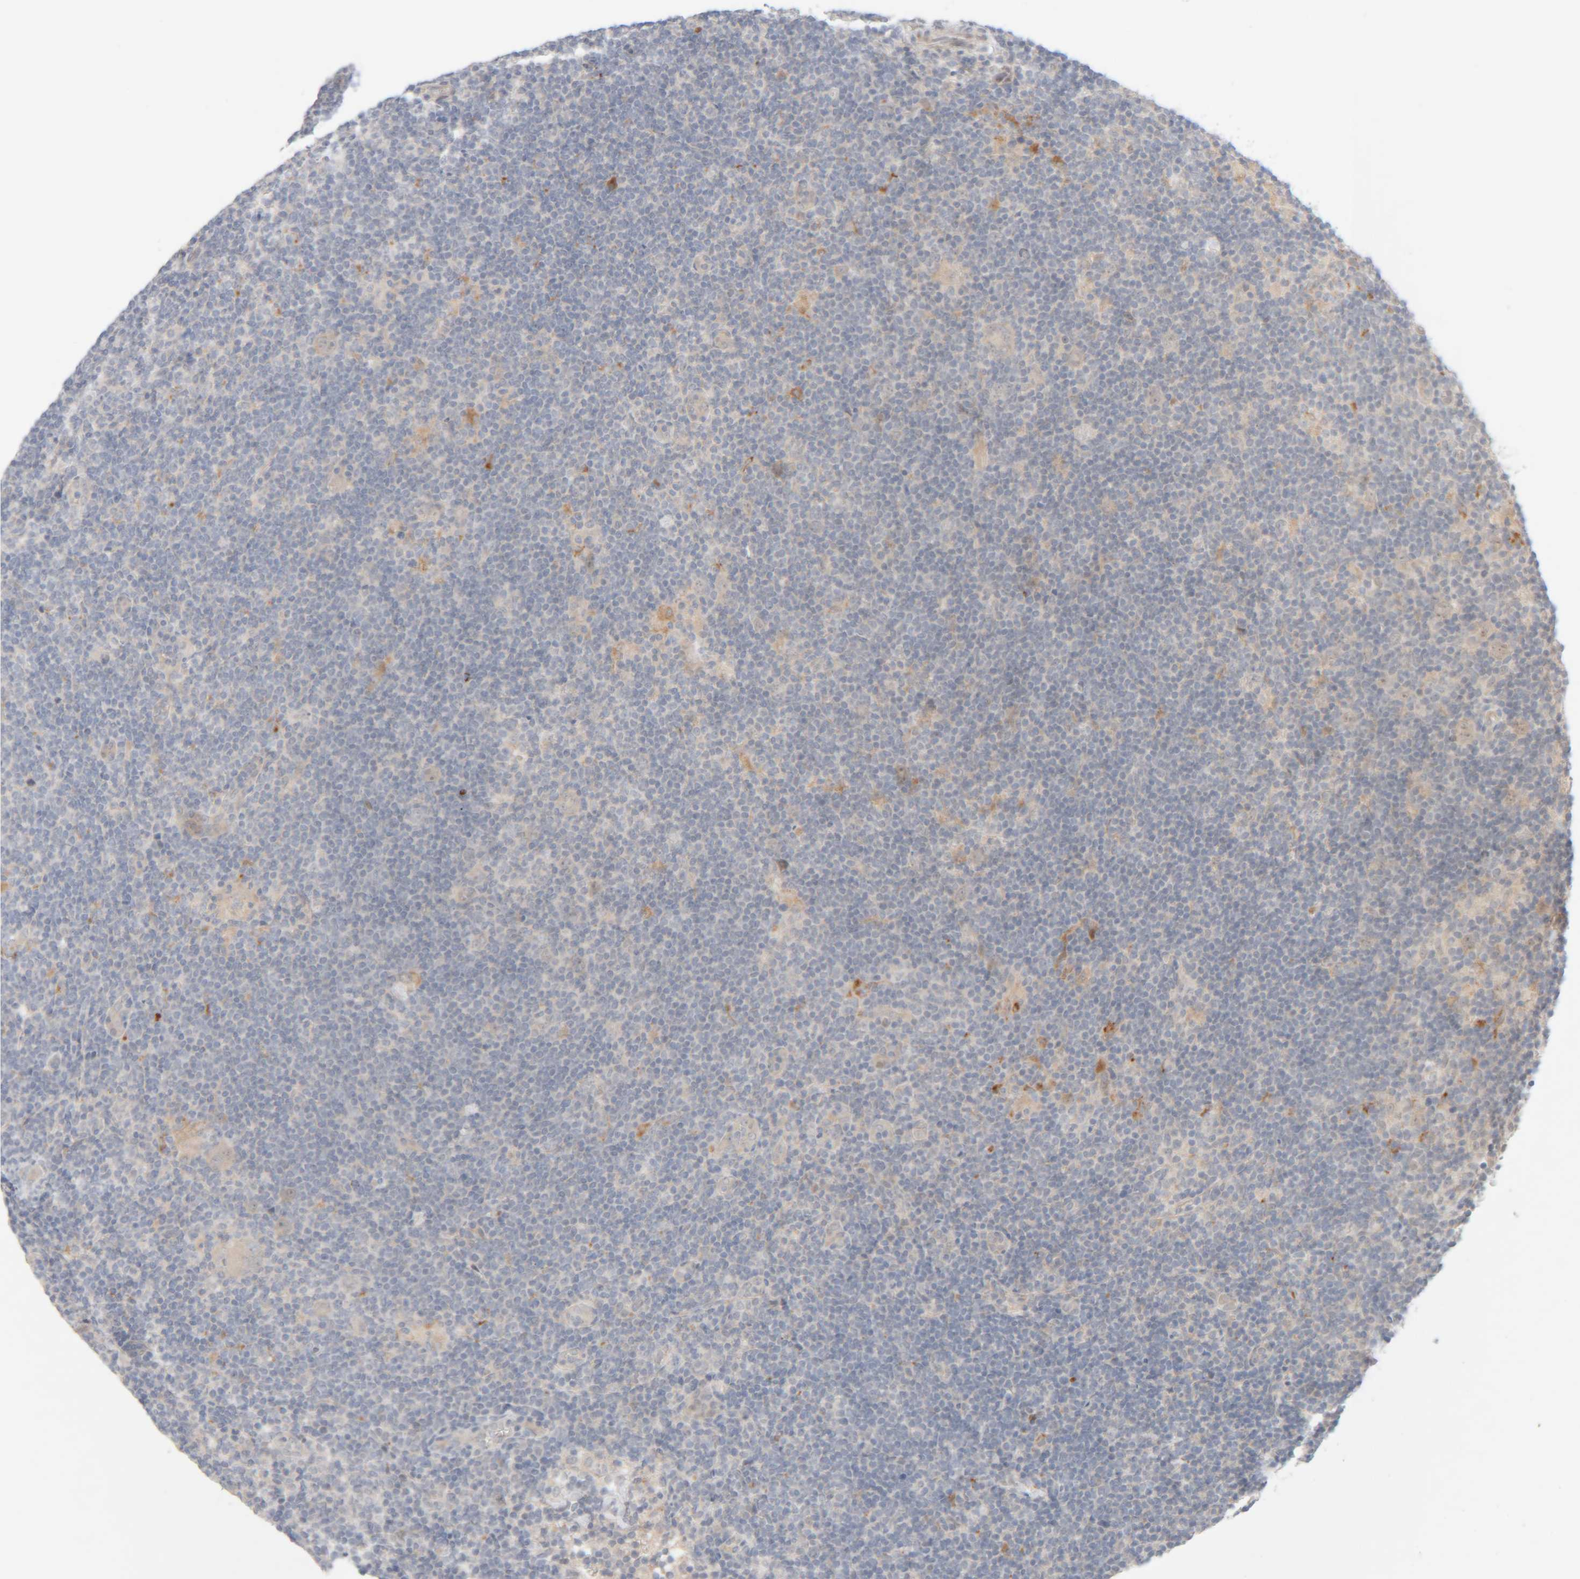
{"staining": {"intensity": "weak", "quantity": "<25%", "location": "cytoplasmic/membranous"}, "tissue": "lymphoma", "cell_type": "Tumor cells", "image_type": "cancer", "snomed": [{"axis": "morphology", "description": "Hodgkin's disease, NOS"}, {"axis": "topography", "description": "Lymph node"}], "caption": "A photomicrograph of human Hodgkin's disease is negative for staining in tumor cells.", "gene": "CHKA", "patient": {"sex": "female", "age": 57}}